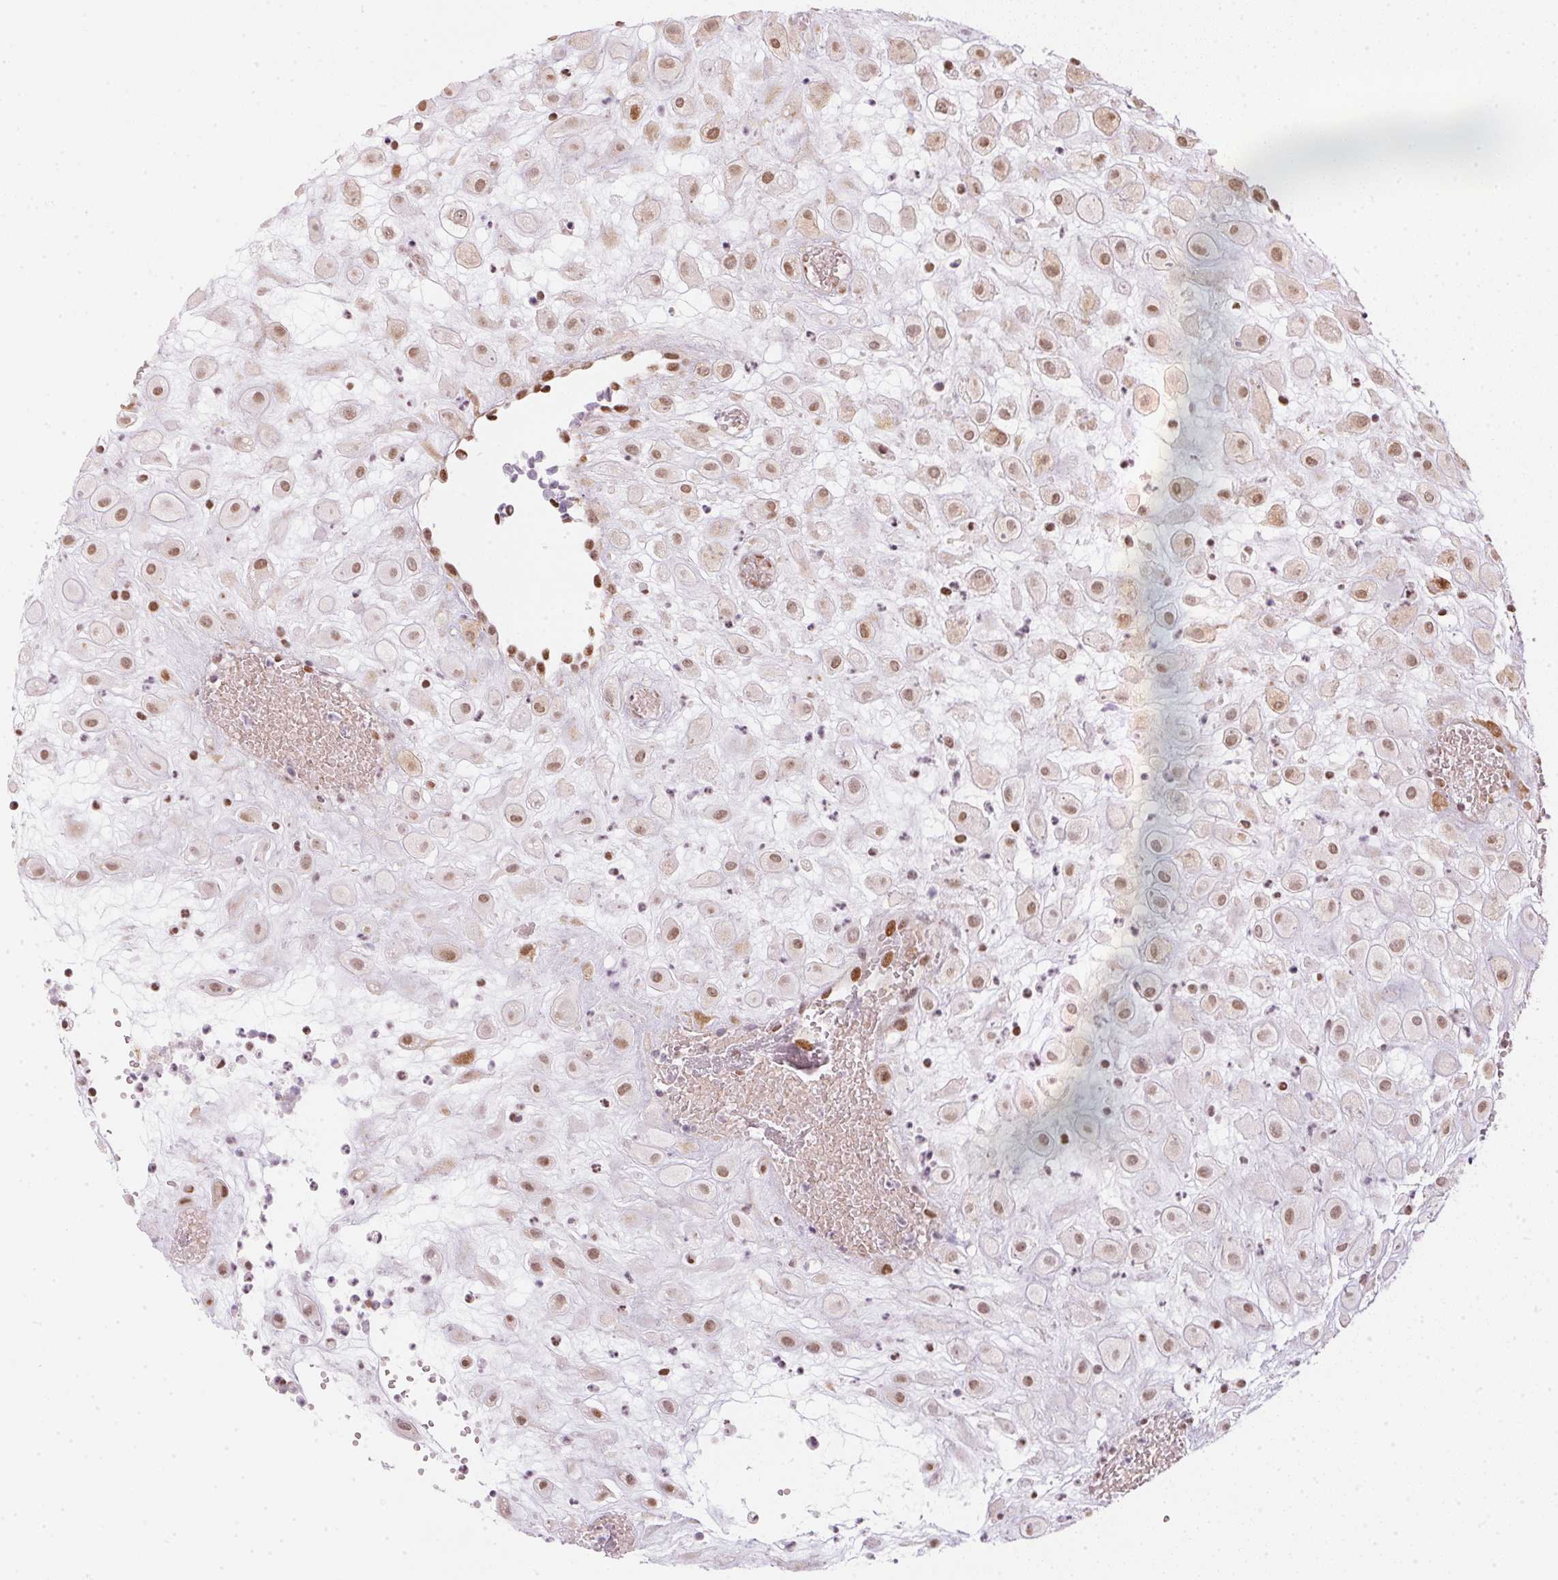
{"staining": {"intensity": "moderate", "quantity": ">75%", "location": "nuclear"}, "tissue": "placenta", "cell_type": "Decidual cells", "image_type": "normal", "snomed": [{"axis": "morphology", "description": "Normal tissue, NOS"}, {"axis": "topography", "description": "Placenta"}], "caption": "Placenta stained with DAB immunohistochemistry demonstrates medium levels of moderate nuclear expression in about >75% of decidual cells.", "gene": "KAT6A", "patient": {"sex": "female", "age": 24}}